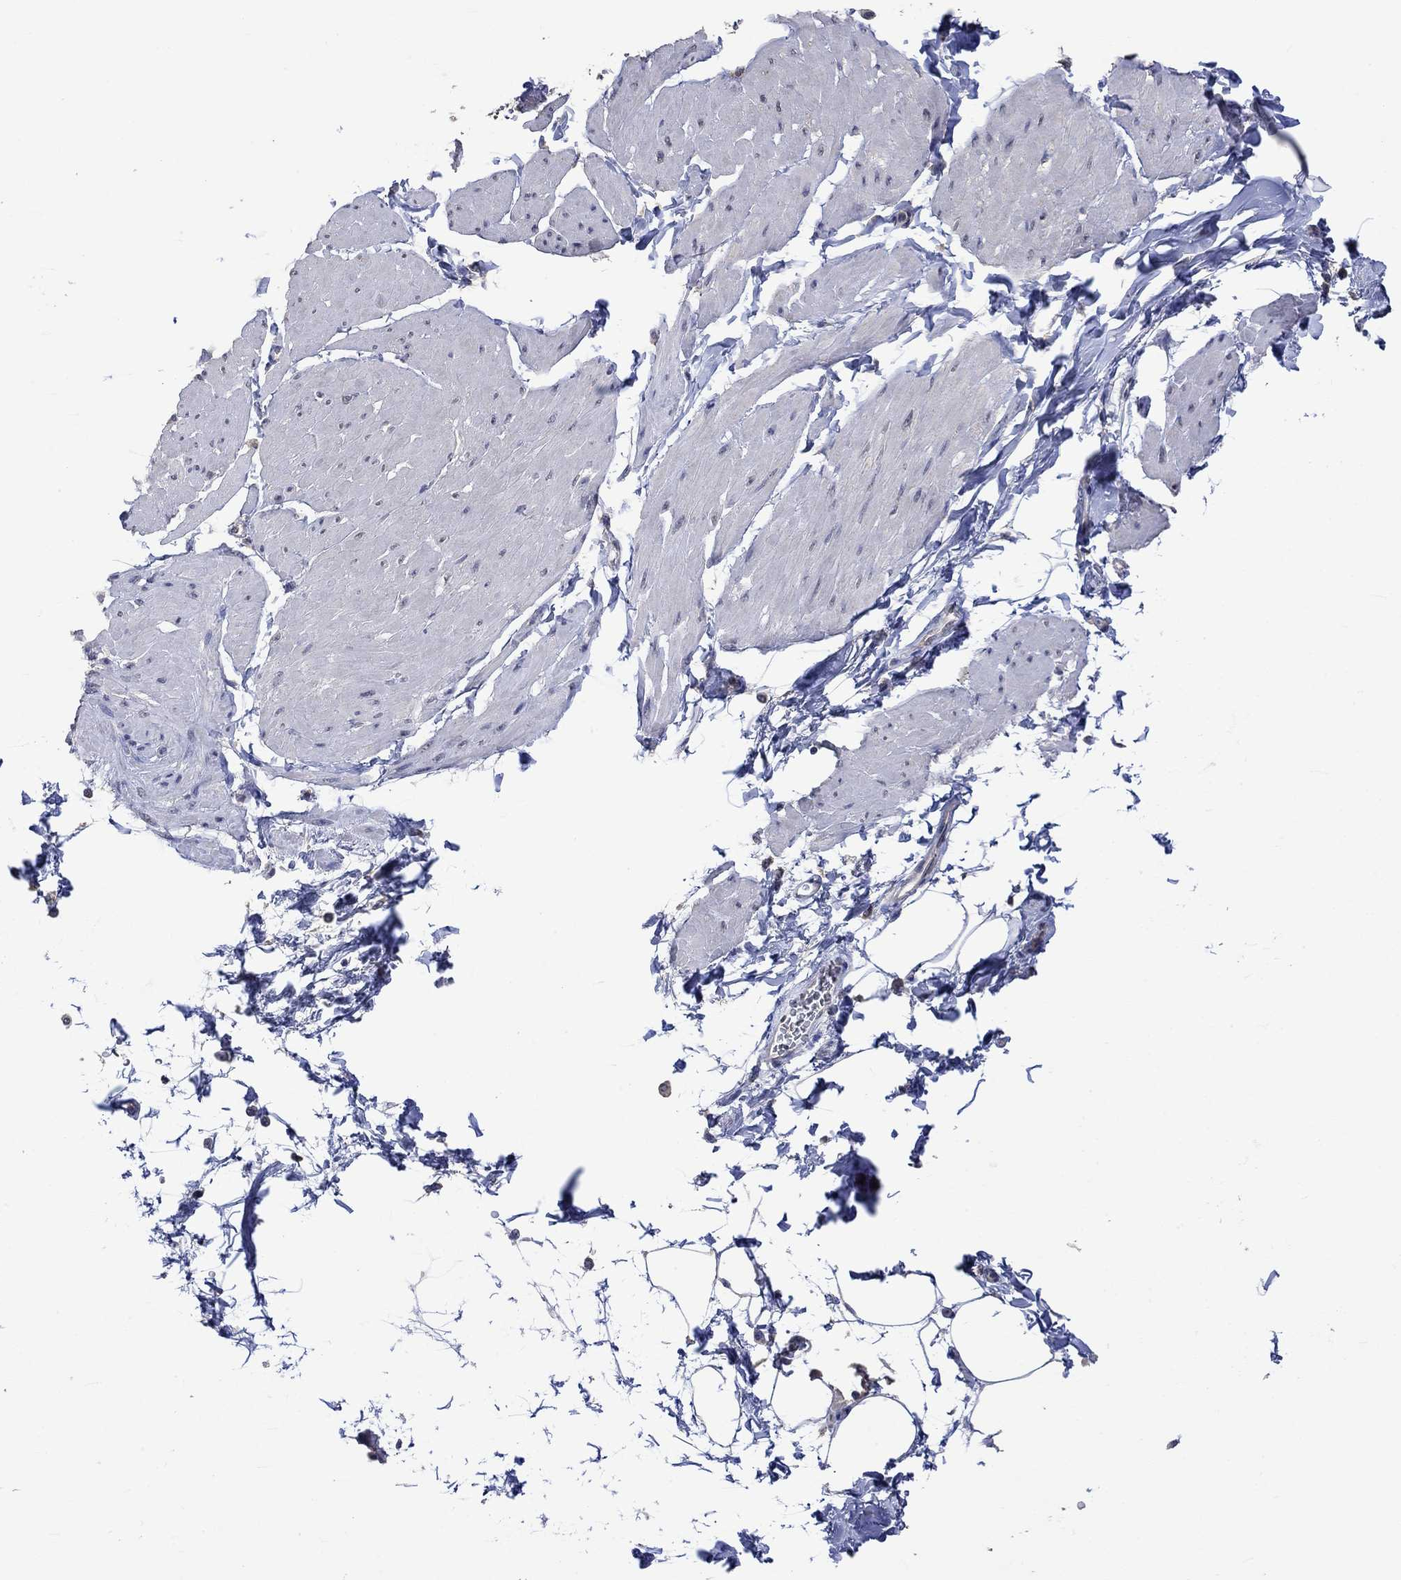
{"staining": {"intensity": "negative", "quantity": "none", "location": "none"}, "tissue": "smooth muscle", "cell_type": "Smooth muscle cells", "image_type": "normal", "snomed": [{"axis": "morphology", "description": "Normal tissue, NOS"}, {"axis": "topography", "description": "Adipose tissue"}, {"axis": "topography", "description": "Smooth muscle"}, {"axis": "topography", "description": "Peripheral nerve tissue"}], "caption": "A micrograph of smooth muscle stained for a protein shows no brown staining in smooth muscle cells.", "gene": "PTPN20", "patient": {"sex": "male", "age": 83}}